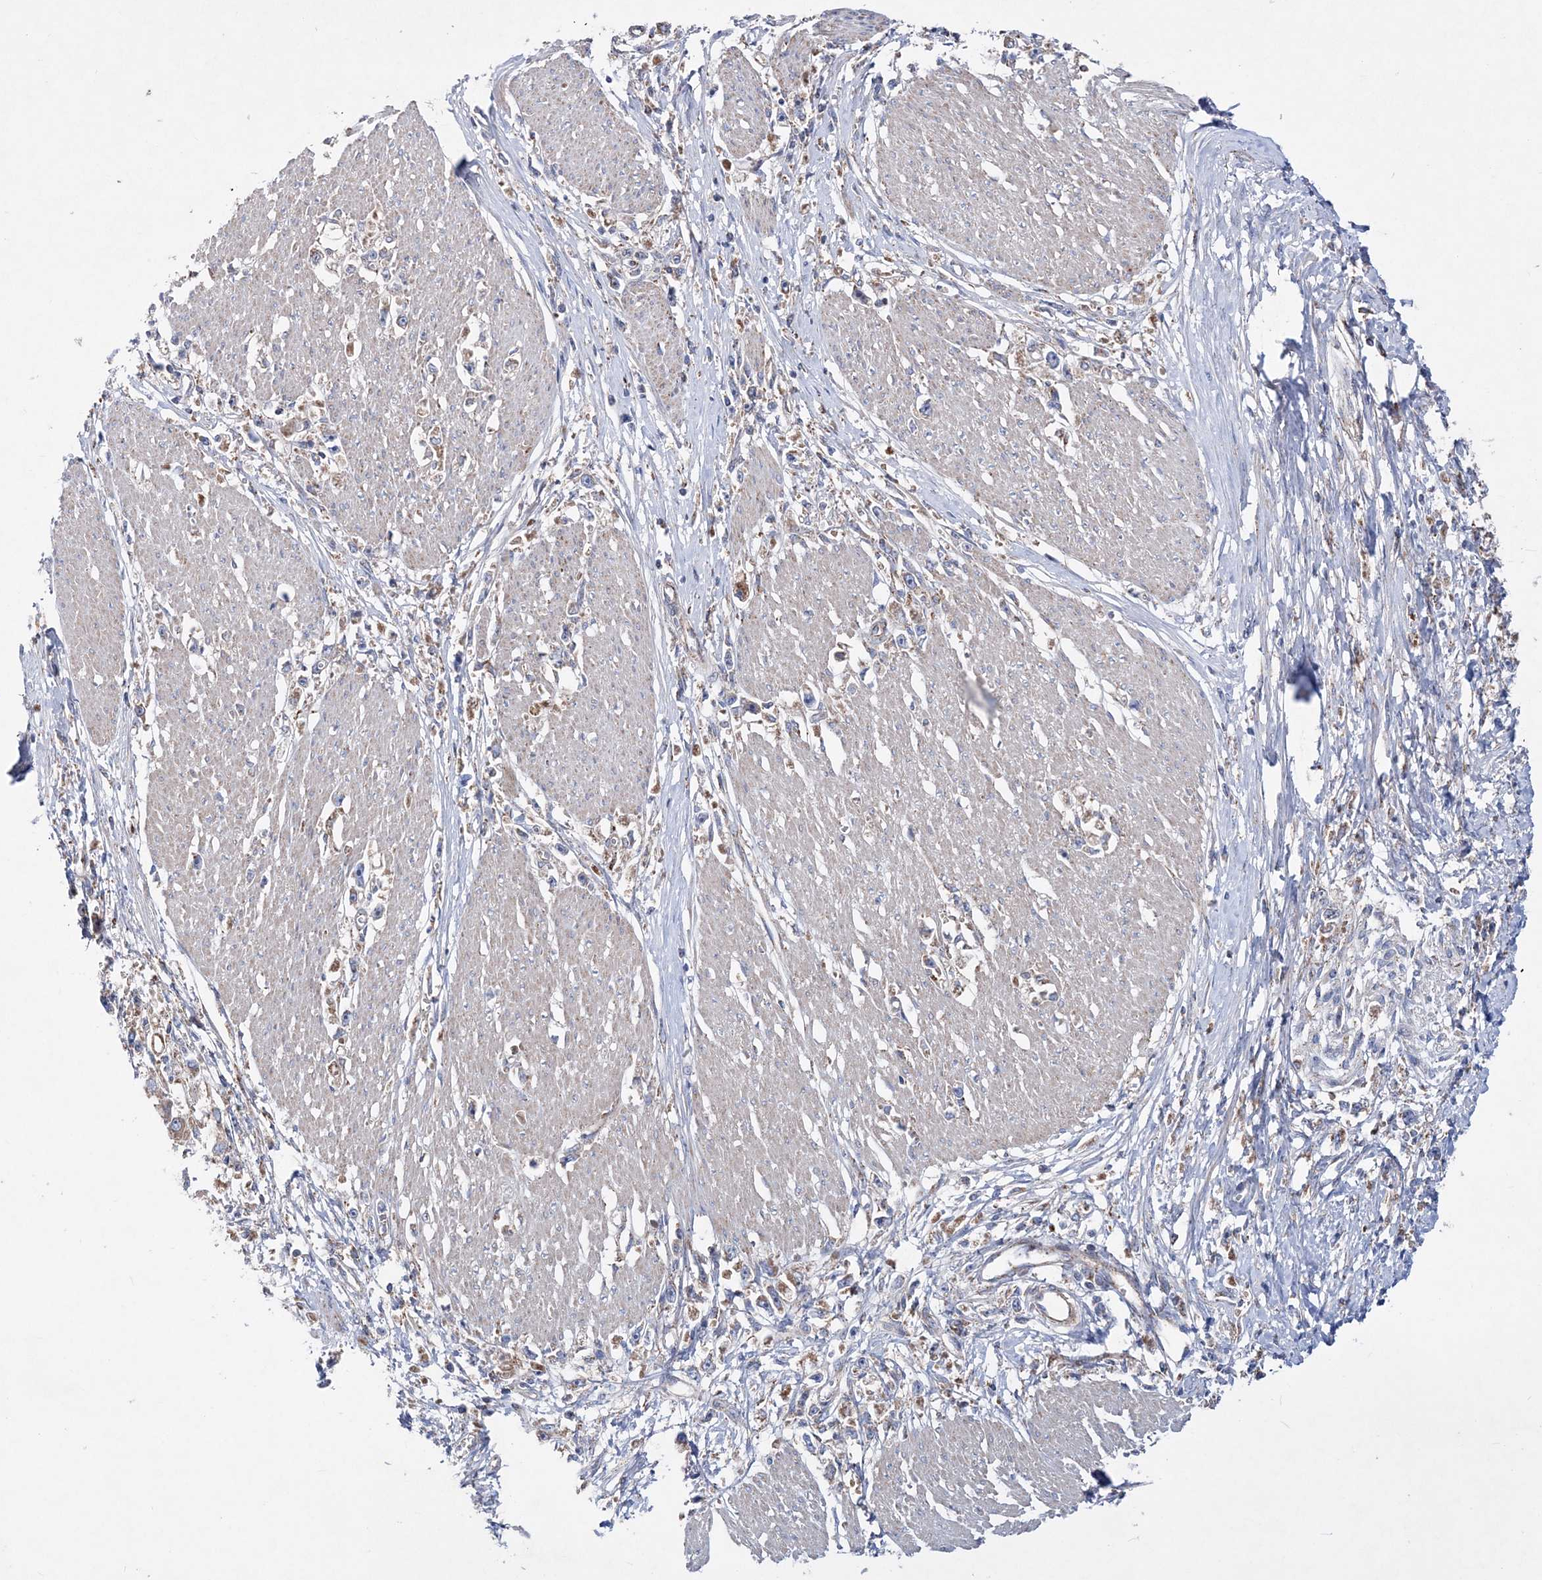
{"staining": {"intensity": "weak", "quantity": "25%-75%", "location": "cytoplasmic/membranous"}, "tissue": "stomach cancer", "cell_type": "Tumor cells", "image_type": "cancer", "snomed": [{"axis": "morphology", "description": "Adenocarcinoma, NOS"}, {"axis": "topography", "description": "Stomach"}], "caption": "Immunohistochemistry (DAB (3,3'-diaminobenzidine)) staining of adenocarcinoma (stomach) shows weak cytoplasmic/membranous protein positivity in approximately 25%-75% of tumor cells.", "gene": "NGLY1", "patient": {"sex": "female", "age": 59}}